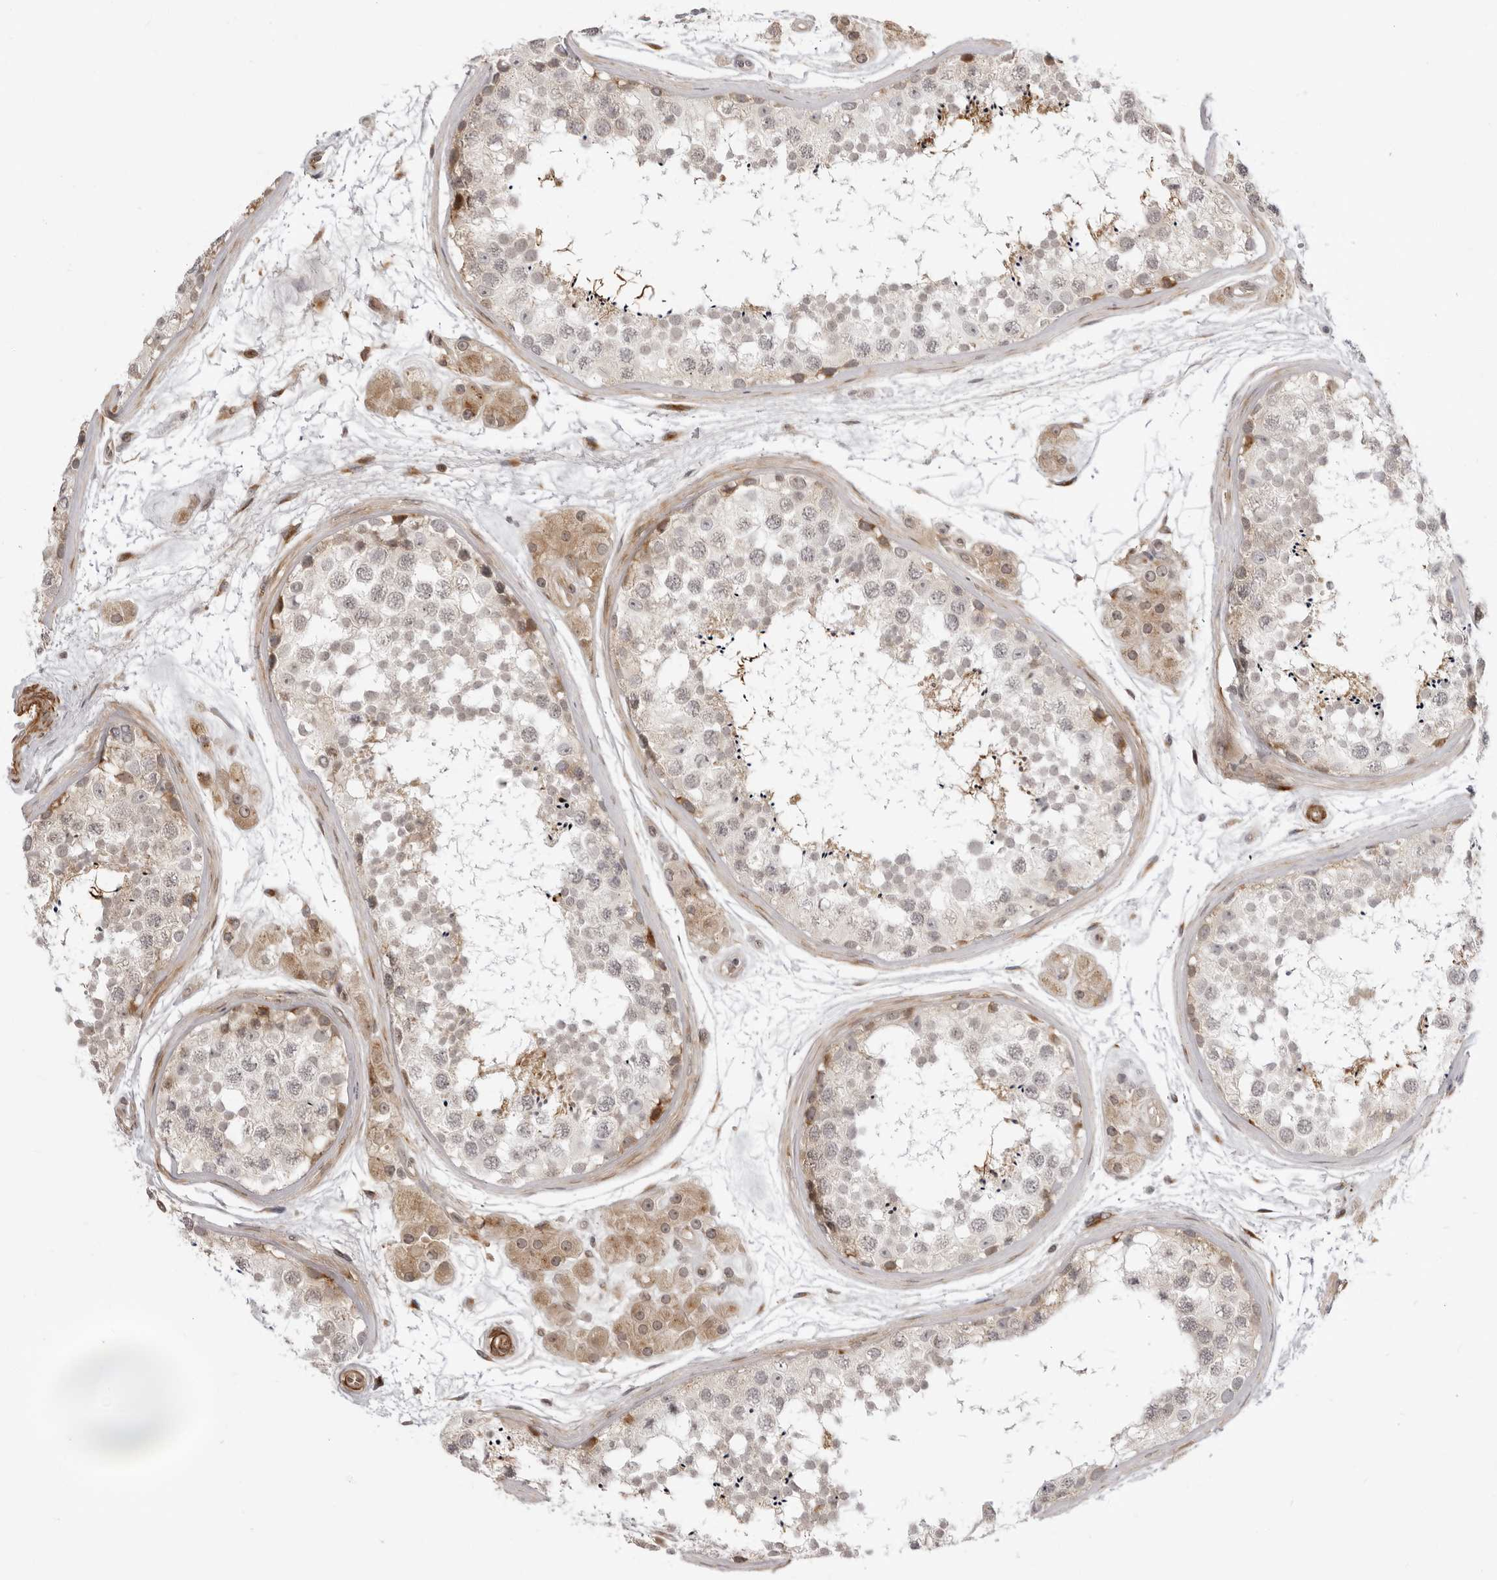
{"staining": {"intensity": "moderate", "quantity": "<25%", "location": "cytoplasmic/membranous"}, "tissue": "testis", "cell_type": "Cells in seminiferous ducts", "image_type": "normal", "snomed": [{"axis": "morphology", "description": "Normal tissue, NOS"}, {"axis": "topography", "description": "Testis"}], "caption": "Protein expression analysis of normal human testis reveals moderate cytoplasmic/membranous positivity in about <25% of cells in seminiferous ducts. Nuclei are stained in blue.", "gene": "SRGAP2", "patient": {"sex": "male", "age": 56}}